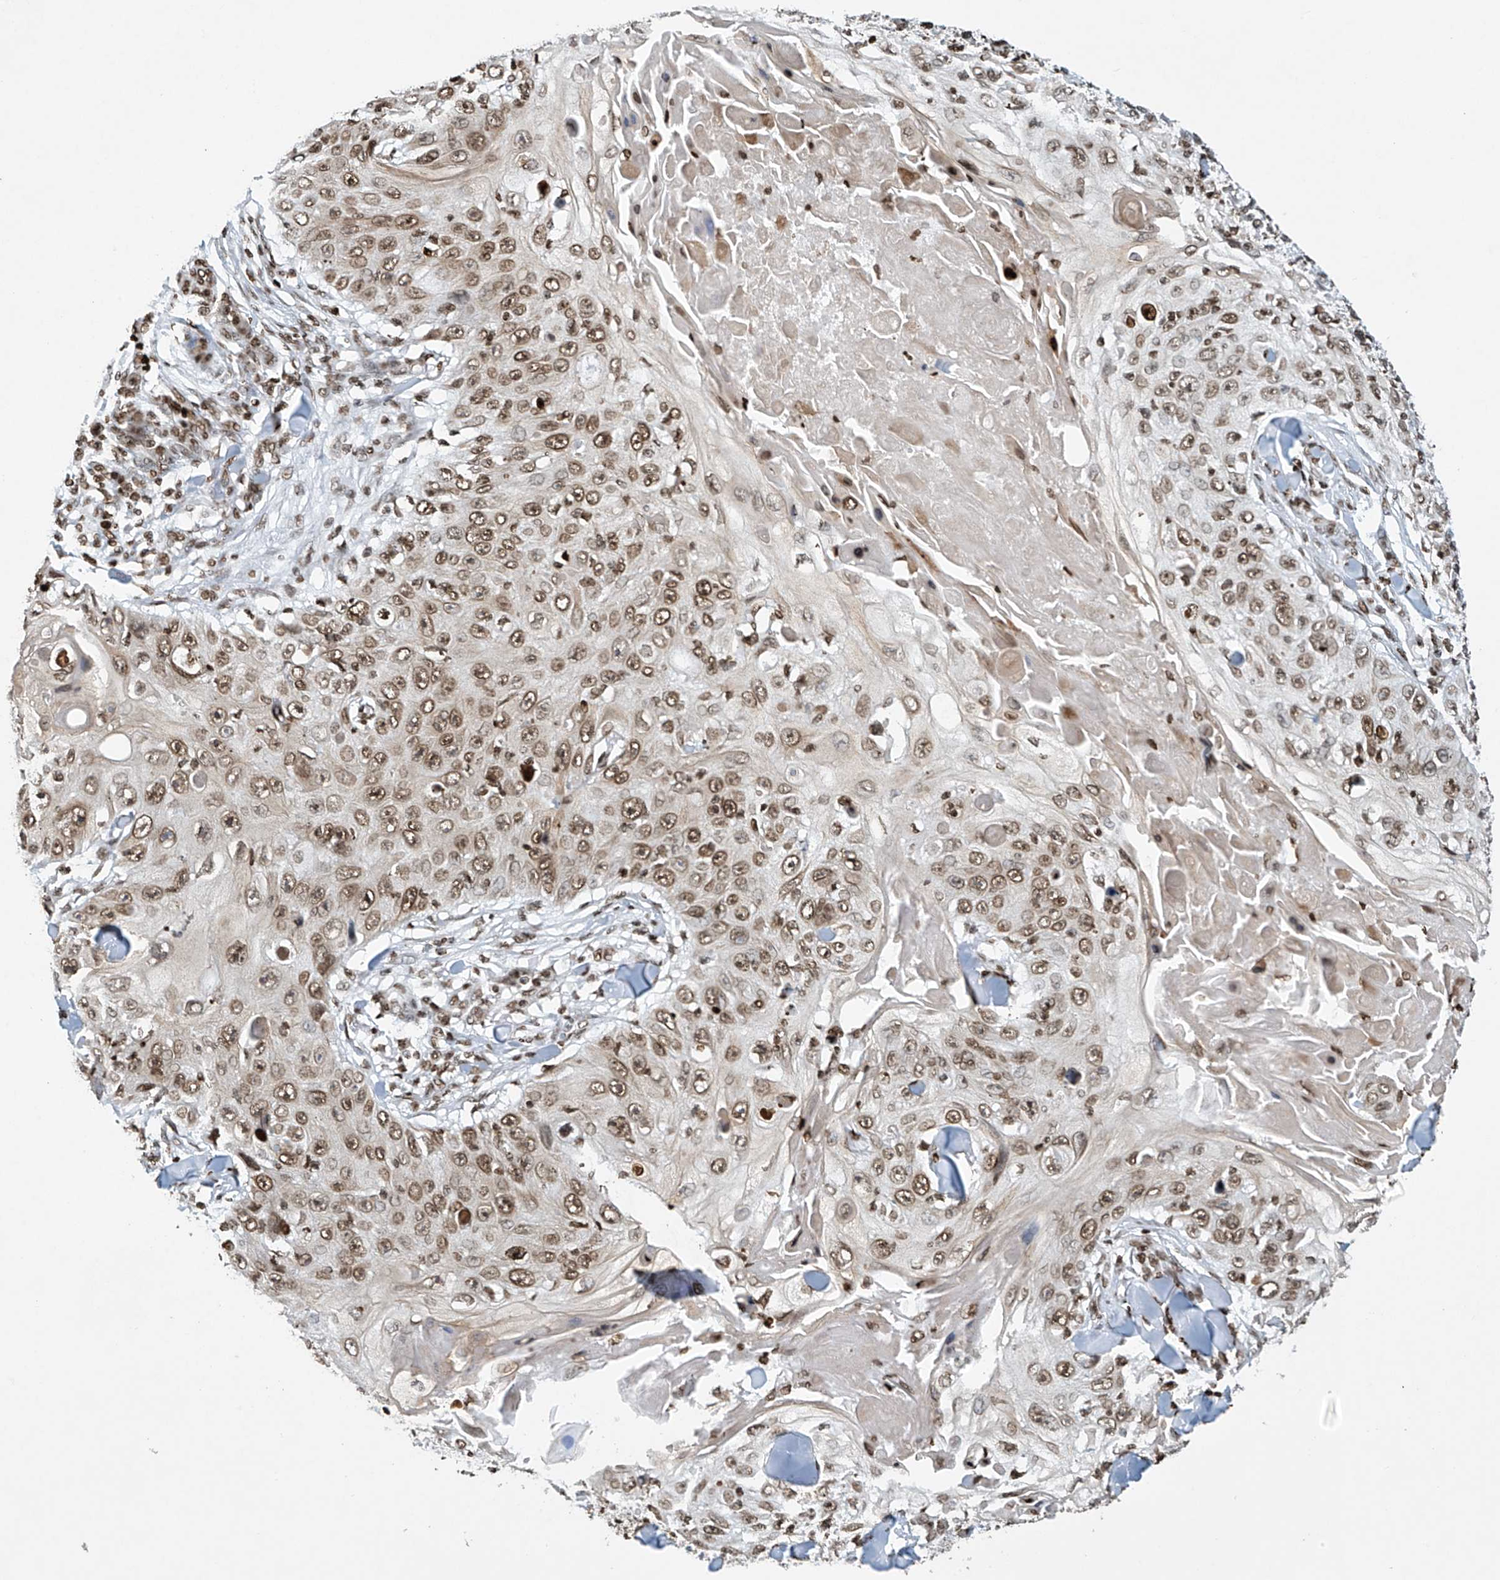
{"staining": {"intensity": "moderate", "quantity": ">75%", "location": "nuclear"}, "tissue": "skin cancer", "cell_type": "Tumor cells", "image_type": "cancer", "snomed": [{"axis": "morphology", "description": "Squamous cell carcinoma, NOS"}, {"axis": "topography", "description": "Skin"}], "caption": "A high-resolution histopathology image shows immunohistochemistry staining of squamous cell carcinoma (skin), which exhibits moderate nuclear expression in approximately >75% of tumor cells.", "gene": "H4C16", "patient": {"sex": "male", "age": 86}}